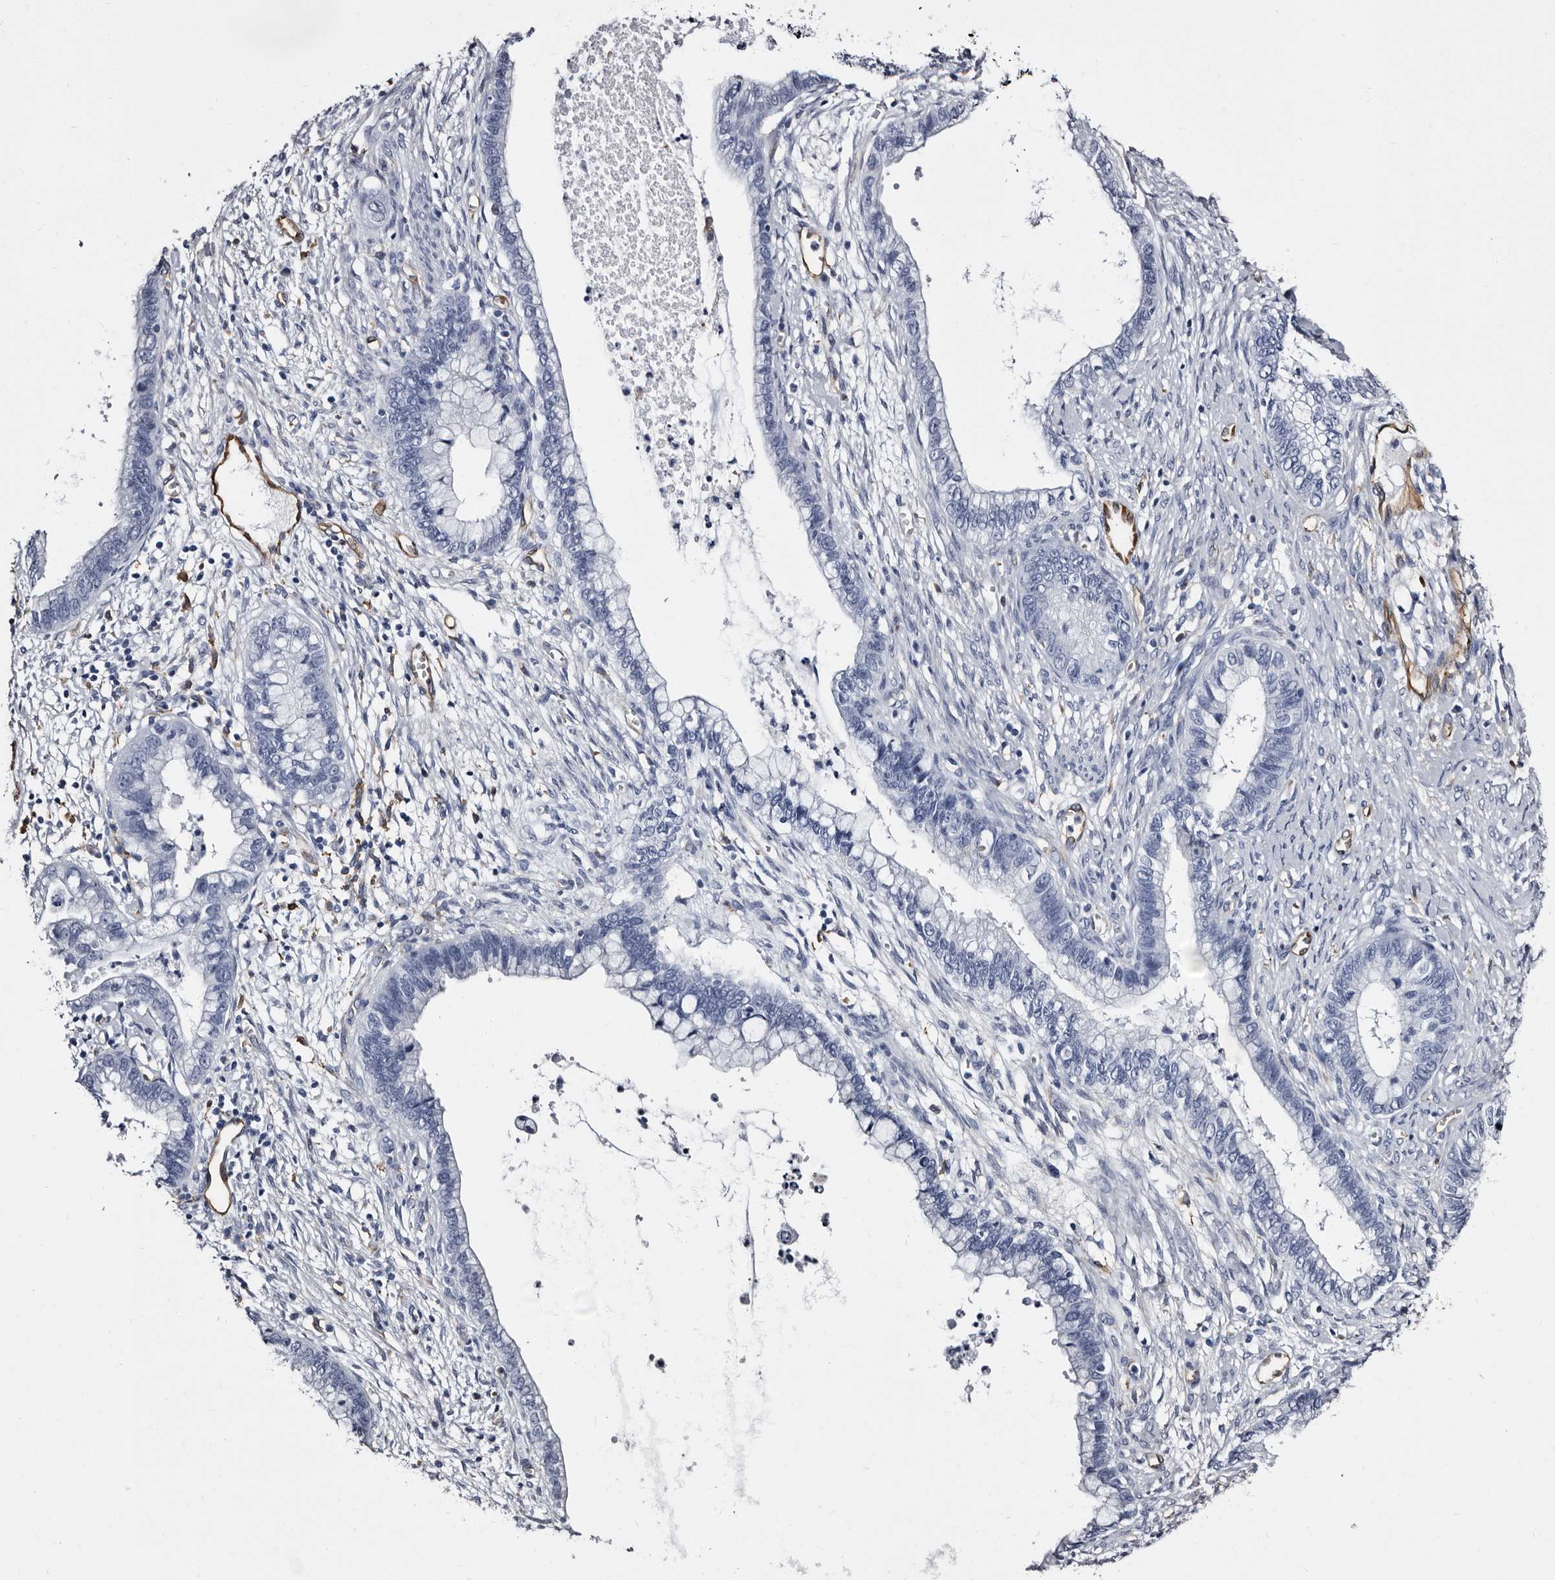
{"staining": {"intensity": "negative", "quantity": "none", "location": "none"}, "tissue": "cervical cancer", "cell_type": "Tumor cells", "image_type": "cancer", "snomed": [{"axis": "morphology", "description": "Adenocarcinoma, NOS"}, {"axis": "topography", "description": "Cervix"}], "caption": "Tumor cells show no significant expression in cervical cancer.", "gene": "EPB41L3", "patient": {"sex": "female", "age": 44}}